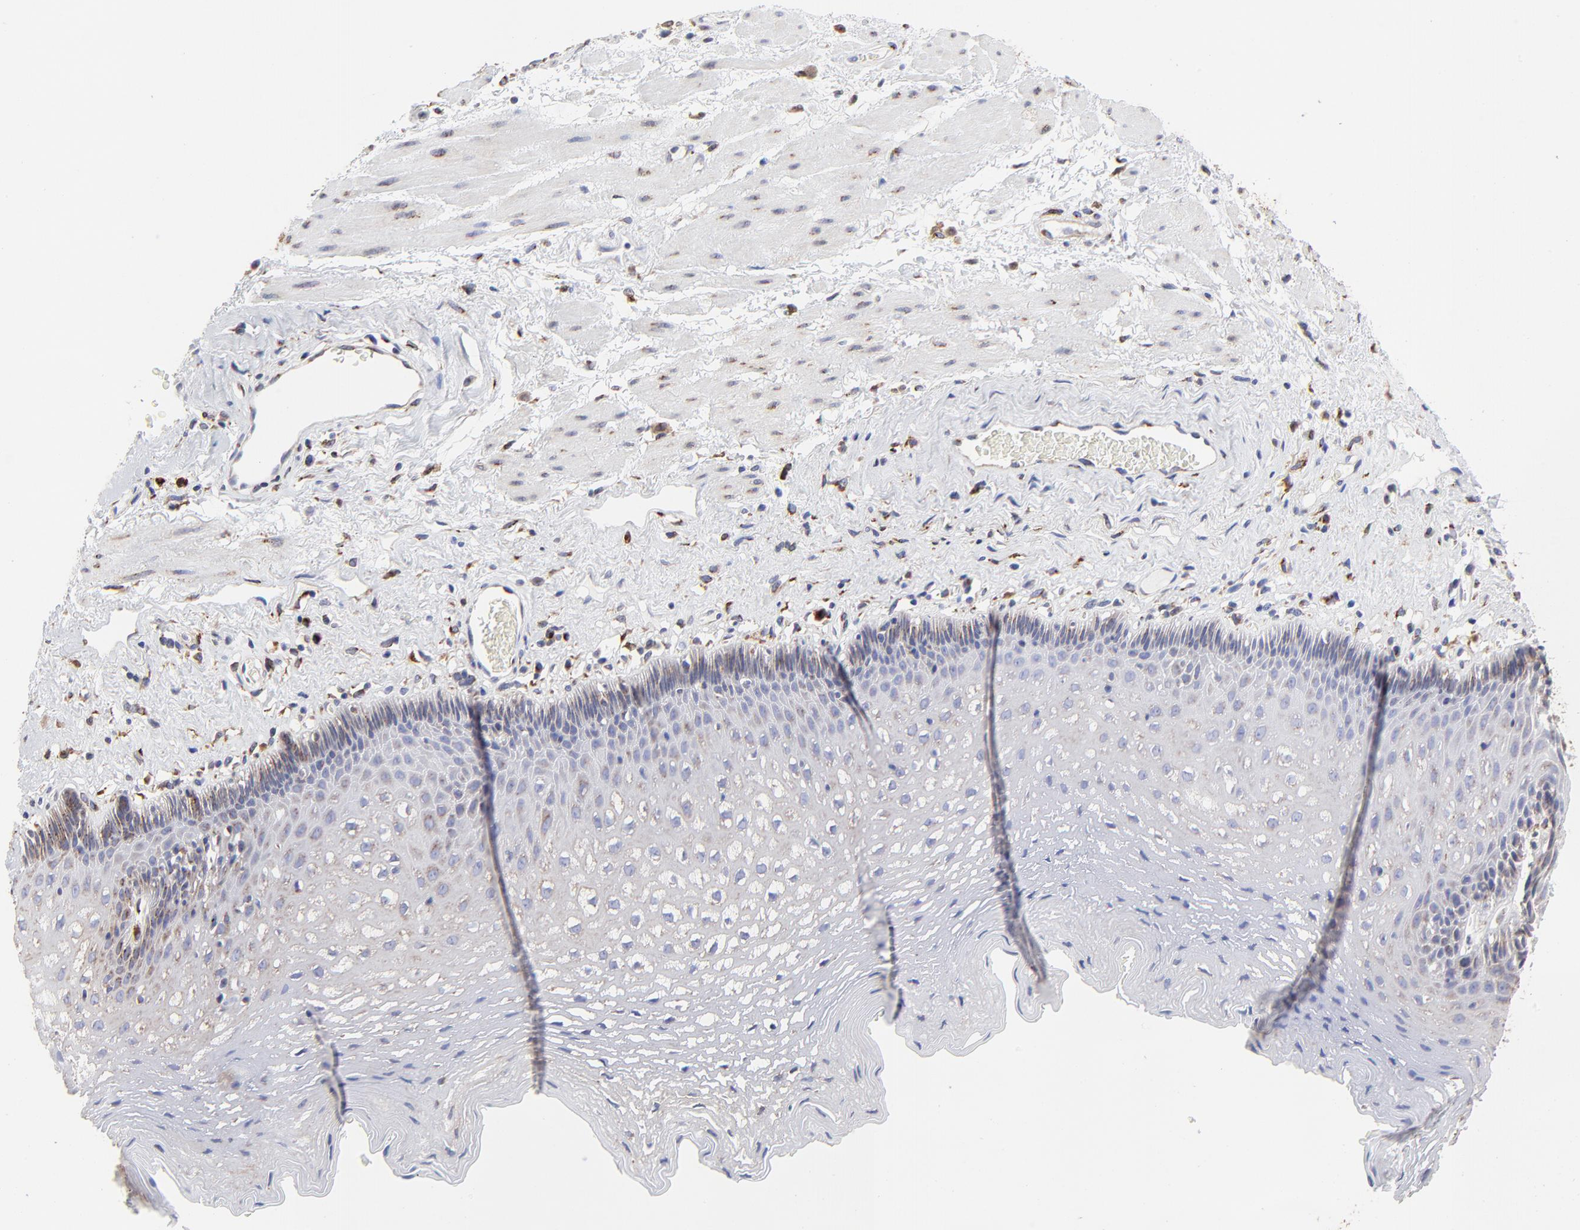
{"staining": {"intensity": "weak", "quantity": "25%-75%", "location": "cytoplasmic/membranous"}, "tissue": "esophagus", "cell_type": "Squamous epithelial cells", "image_type": "normal", "snomed": [{"axis": "morphology", "description": "Normal tissue, NOS"}, {"axis": "topography", "description": "Esophagus"}], "caption": "Human esophagus stained with a brown dye demonstrates weak cytoplasmic/membranous positive expression in about 25%-75% of squamous epithelial cells.", "gene": "LMAN1", "patient": {"sex": "female", "age": 70}}